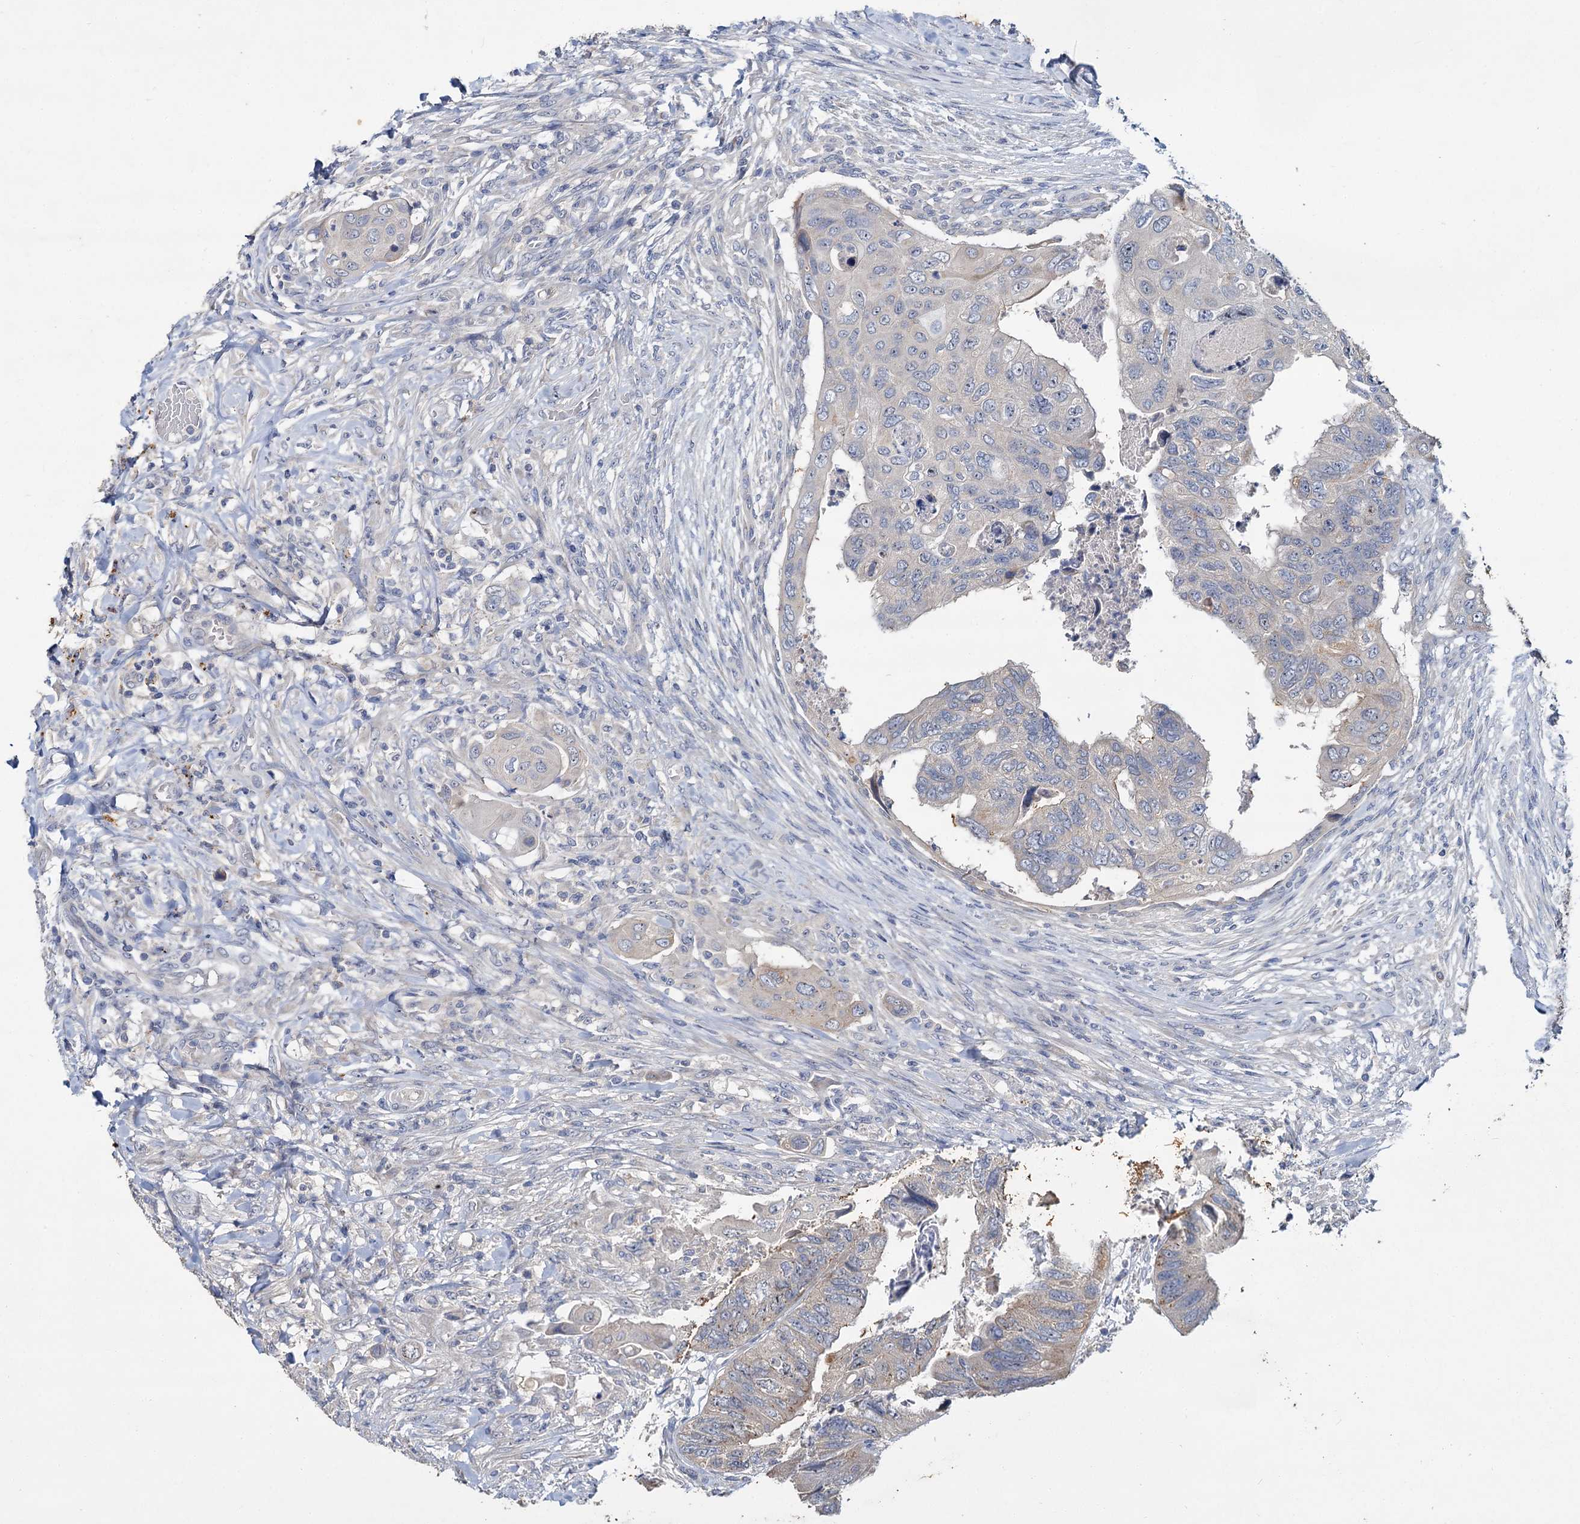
{"staining": {"intensity": "weak", "quantity": "<25%", "location": "cytoplasmic/membranous"}, "tissue": "colorectal cancer", "cell_type": "Tumor cells", "image_type": "cancer", "snomed": [{"axis": "morphology", "description": "Adenocarcinoma, NOS"}, {"axis": "topography", "description": "Rectum"}], "caption": "Tumor cells are negative for brown protein staining in colorectal cancer.", "gene": "ATP9A", "patient": {"sex": "male", "age": 63}}